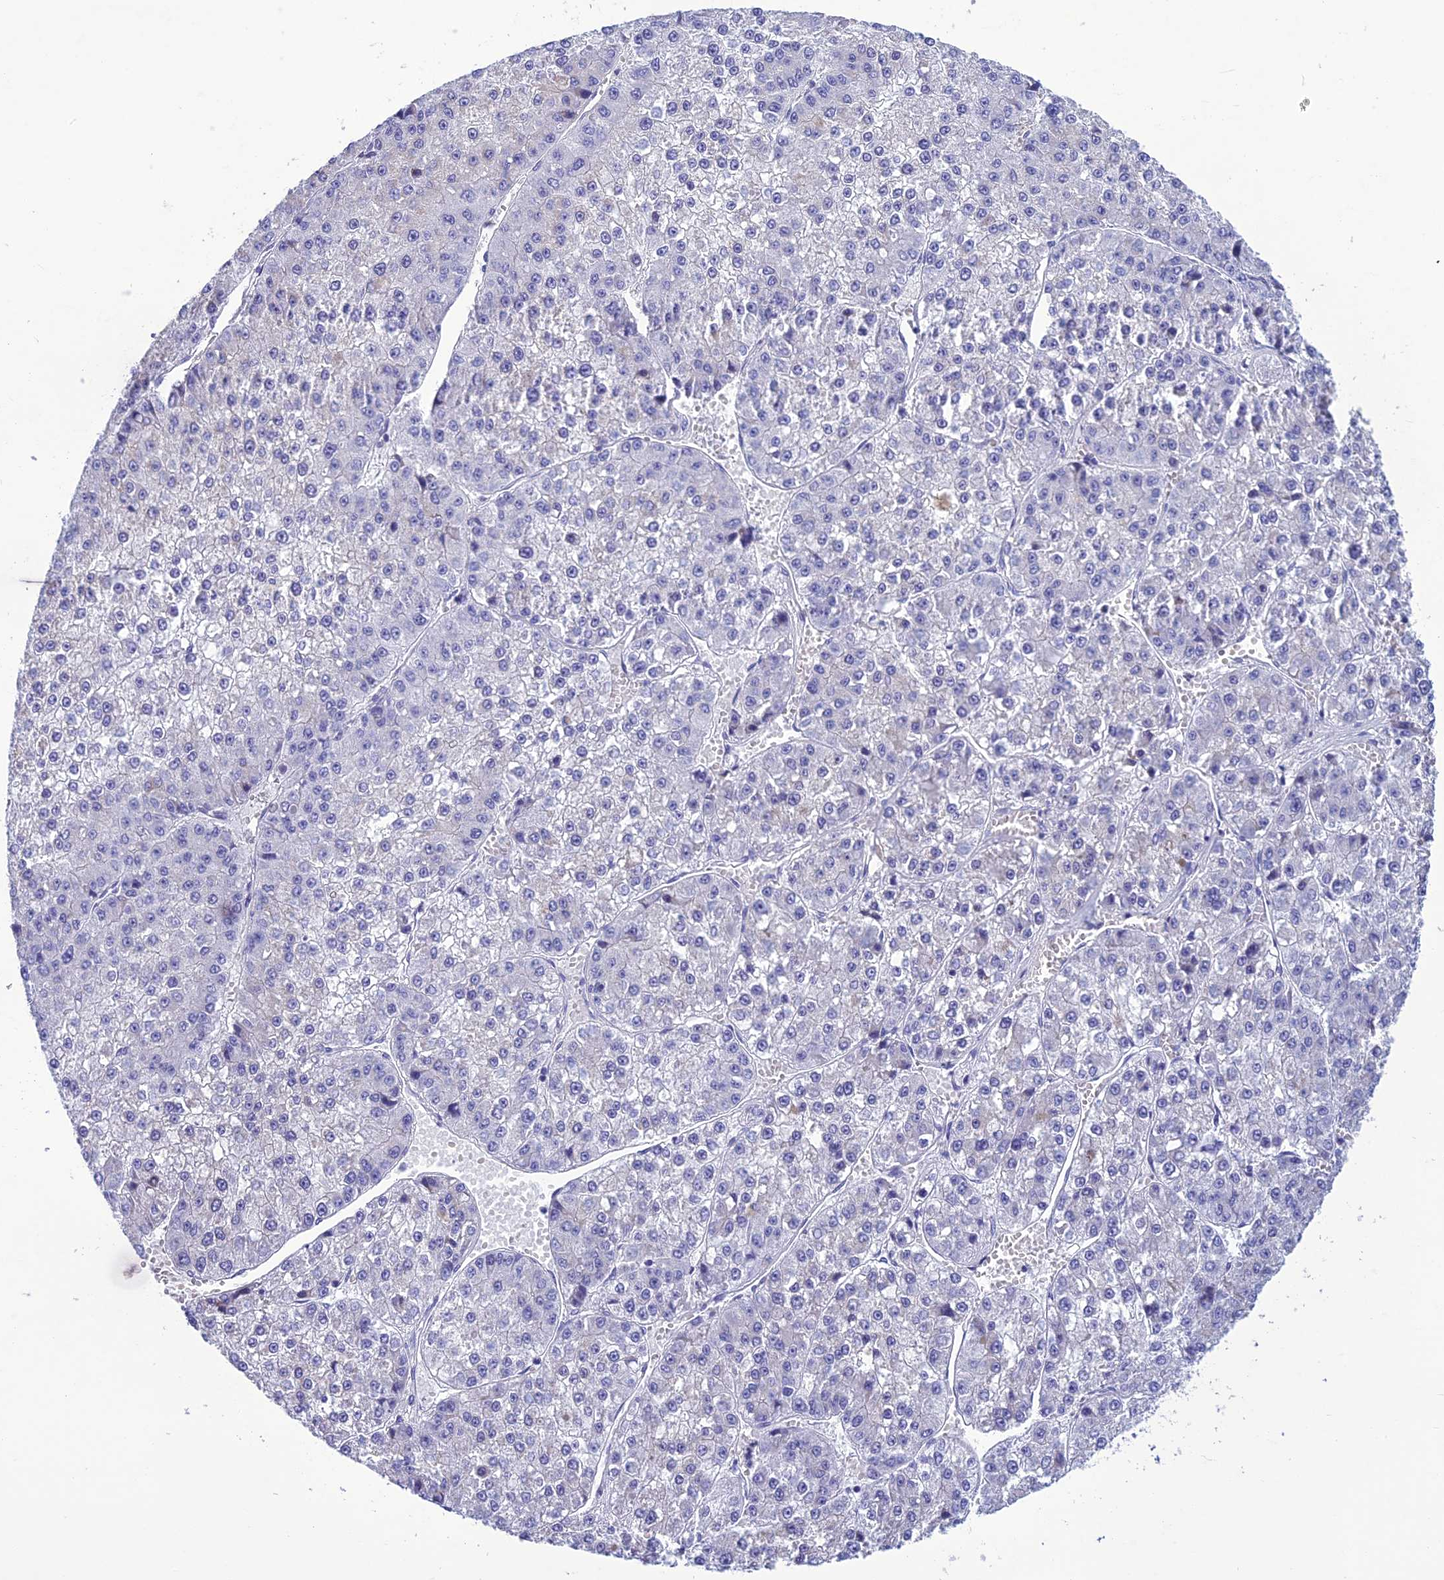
{"staining": {"intensity": "negative", "quantity": "none", "location": "none"}, "tissue": "liver cancer", "cell_type": "Tumor cells", "image_type": "cancer", "snomed": [{"axis": "morphology", "description": "Carcinoma, Hepatocellular, NOS"}, {"axis": "topography", "description": "Liver"}], "caption": "This is an immunohistochemistry photomicrograph of hepatocellular carcinoma (liver). There is no staining in tumor cells.", "gene": "BBS2", "patient": {"sex": "female", "age": 73}}